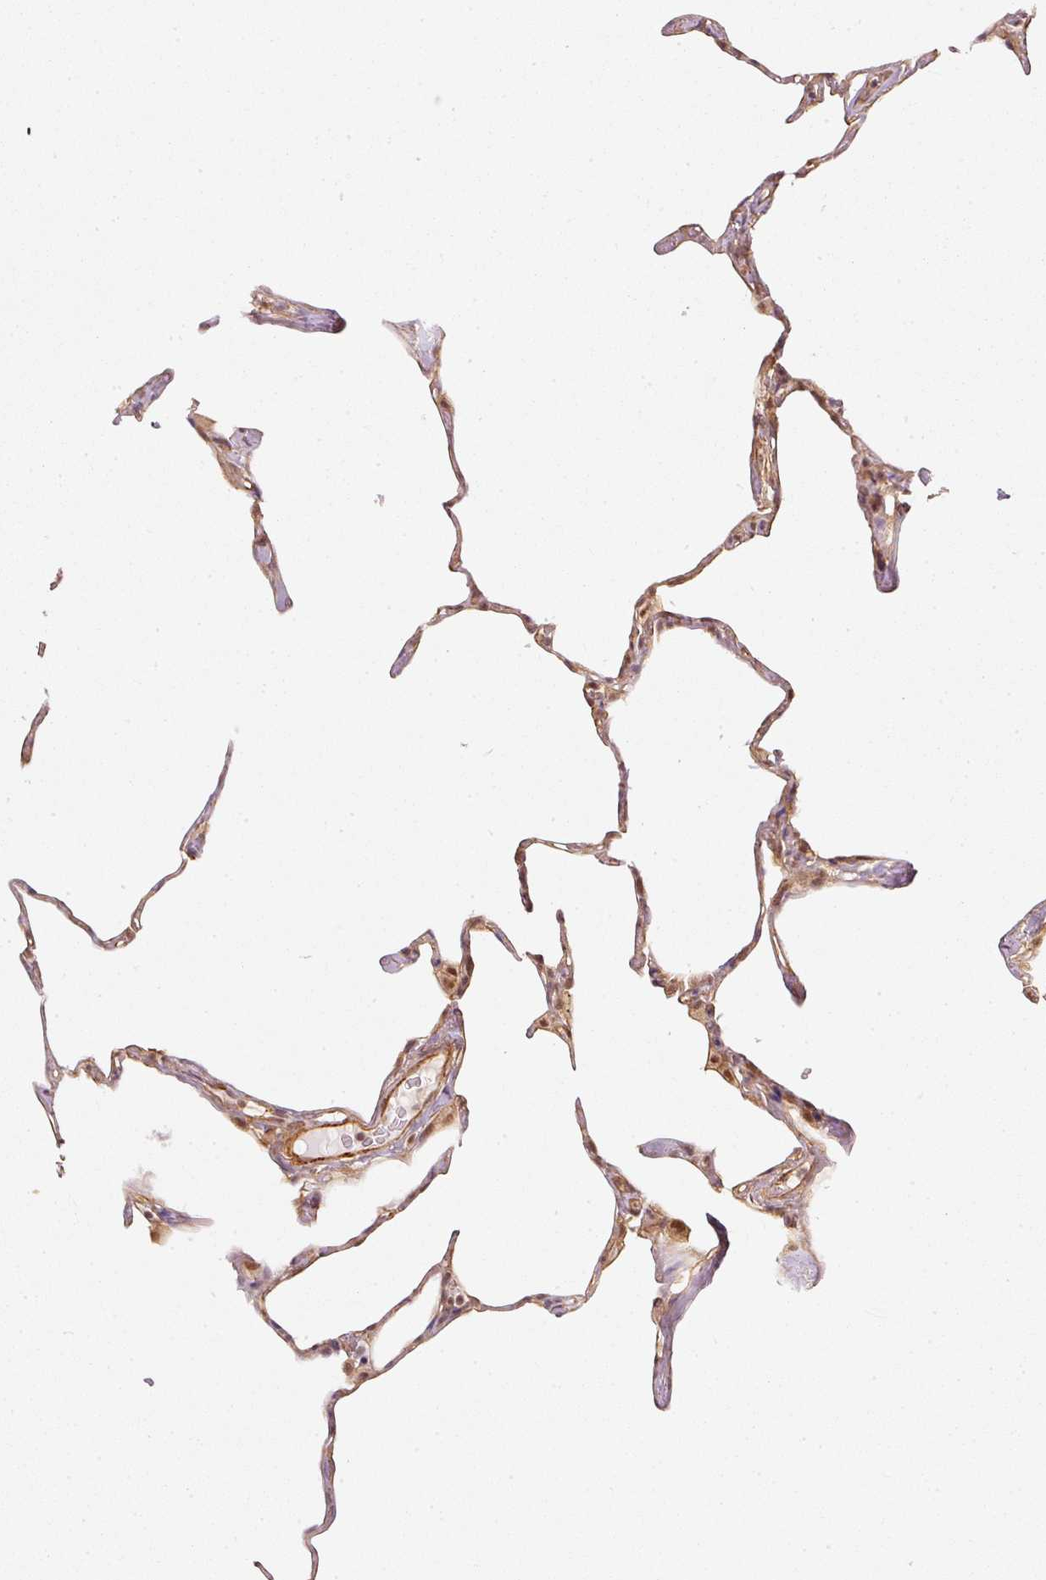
{"staining": {"intensity": "weak", "quantity": "25%-75%", "location": "cytoplasmic/membranous,nuclear"}, "tissue": "lung", "cell_type": "Alveolar cells", "image_type": "normal", "snomed": [{"axis": "morphology", "description": "Normal tissue, NOS"}, {"axis": "topography", "description": "Lung"}], "caption": "Normal lung demonstrates weak cytoplasmic/membranous,nuclear staining in about 25%-75% of alveolar cells (Stains: DAB in brown, nuclei in blue, Microscopy: brightfield microscopy at high magnification)..", "gene": "PSMD1", "patient": {"sex": "male", "age": 65}}